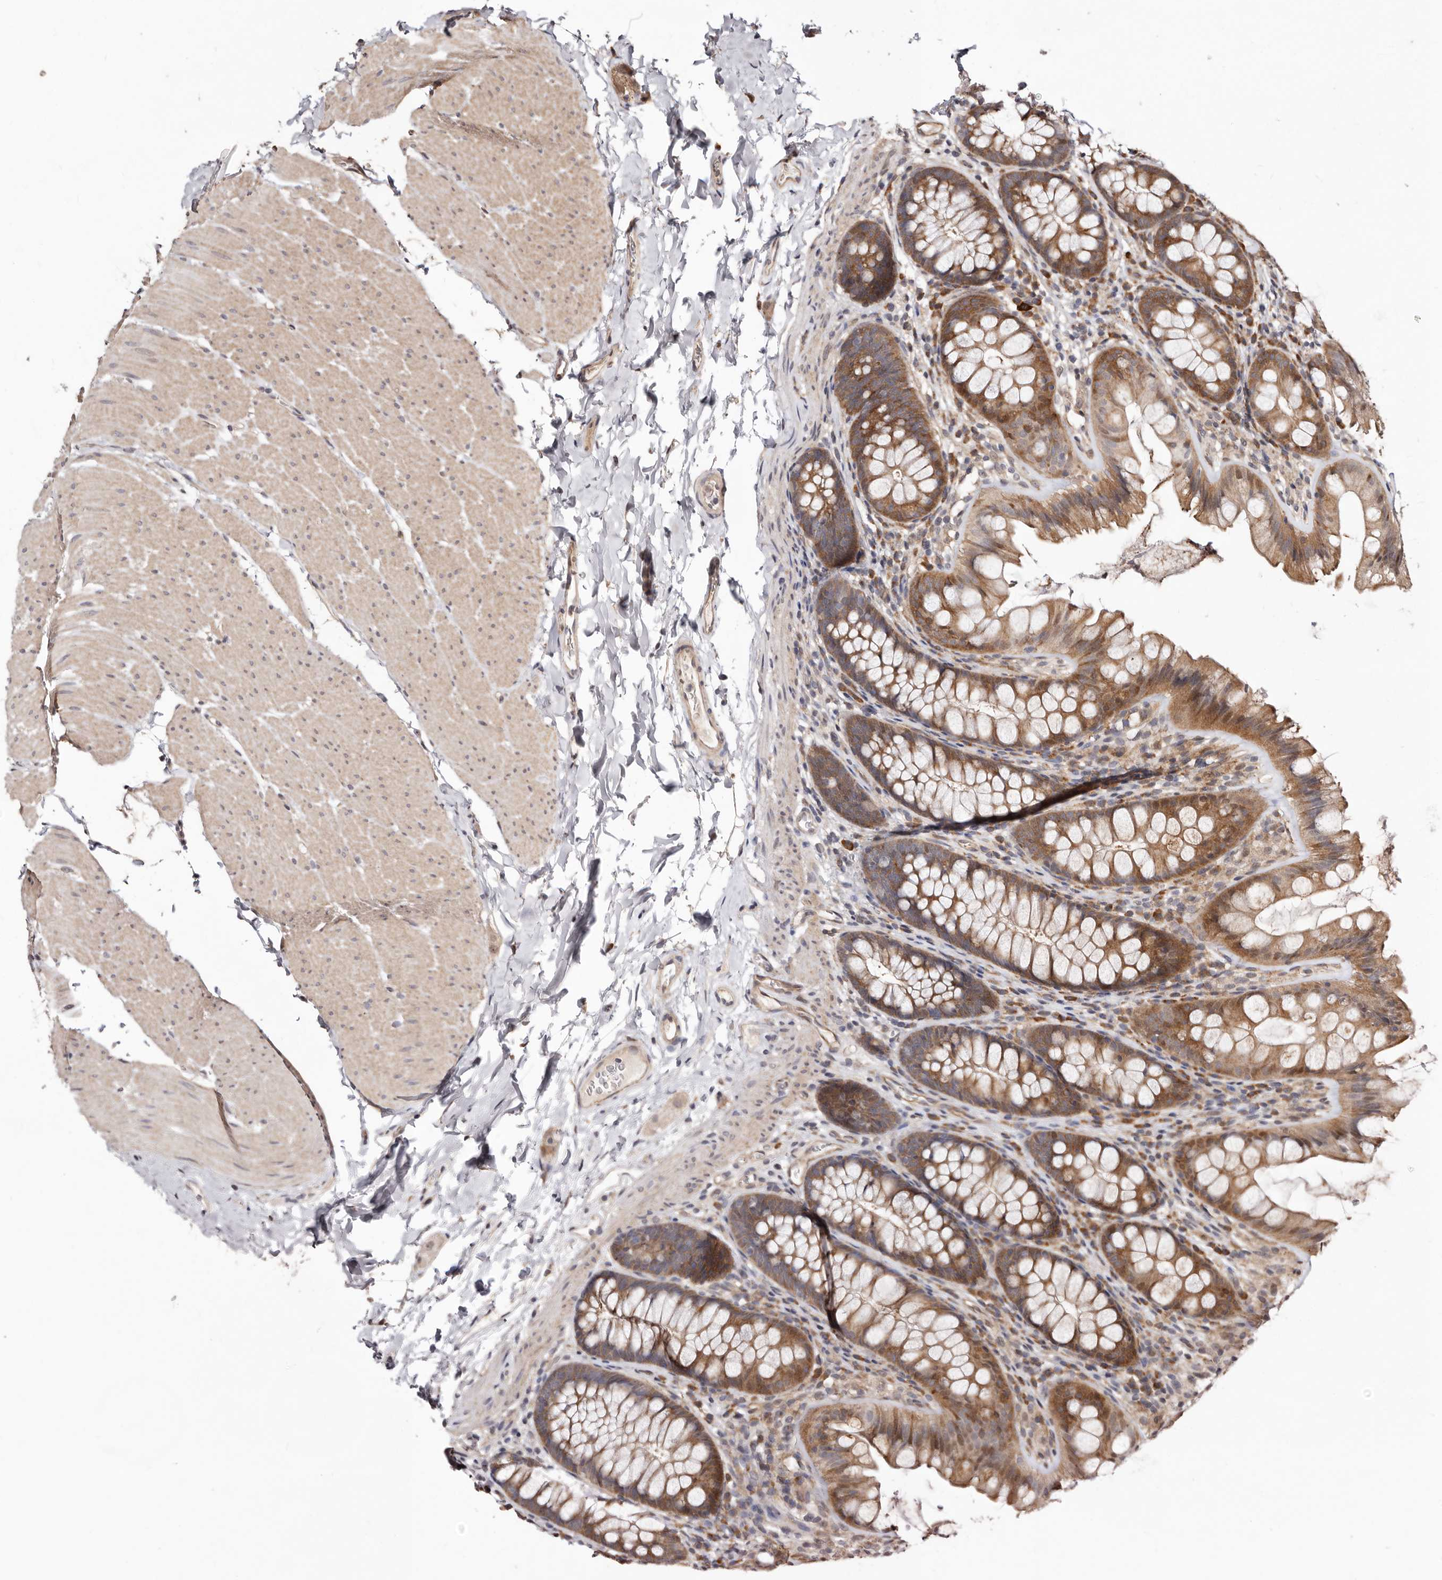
{"staining": {"intensity": "weak", "quantity": ">75%", "location": "cytoplasmic/membranous"}, "tissue": "colon", "cell_type": "Endothelial cells", "image_type": "normal", "snomed": [{"axis": "morphology", "description": "Normal tissue, NOS"}, {"axis": "topography", "description": "Colon"}], "caption": "Immunohistochemical staining of unremarkable colon exhibits weak cytoplasmic/membranous protein positivity in approximately >75% of endothelial cells.", "gene": "RRM2B", "patient": {"sex": "female", "age": 62}}